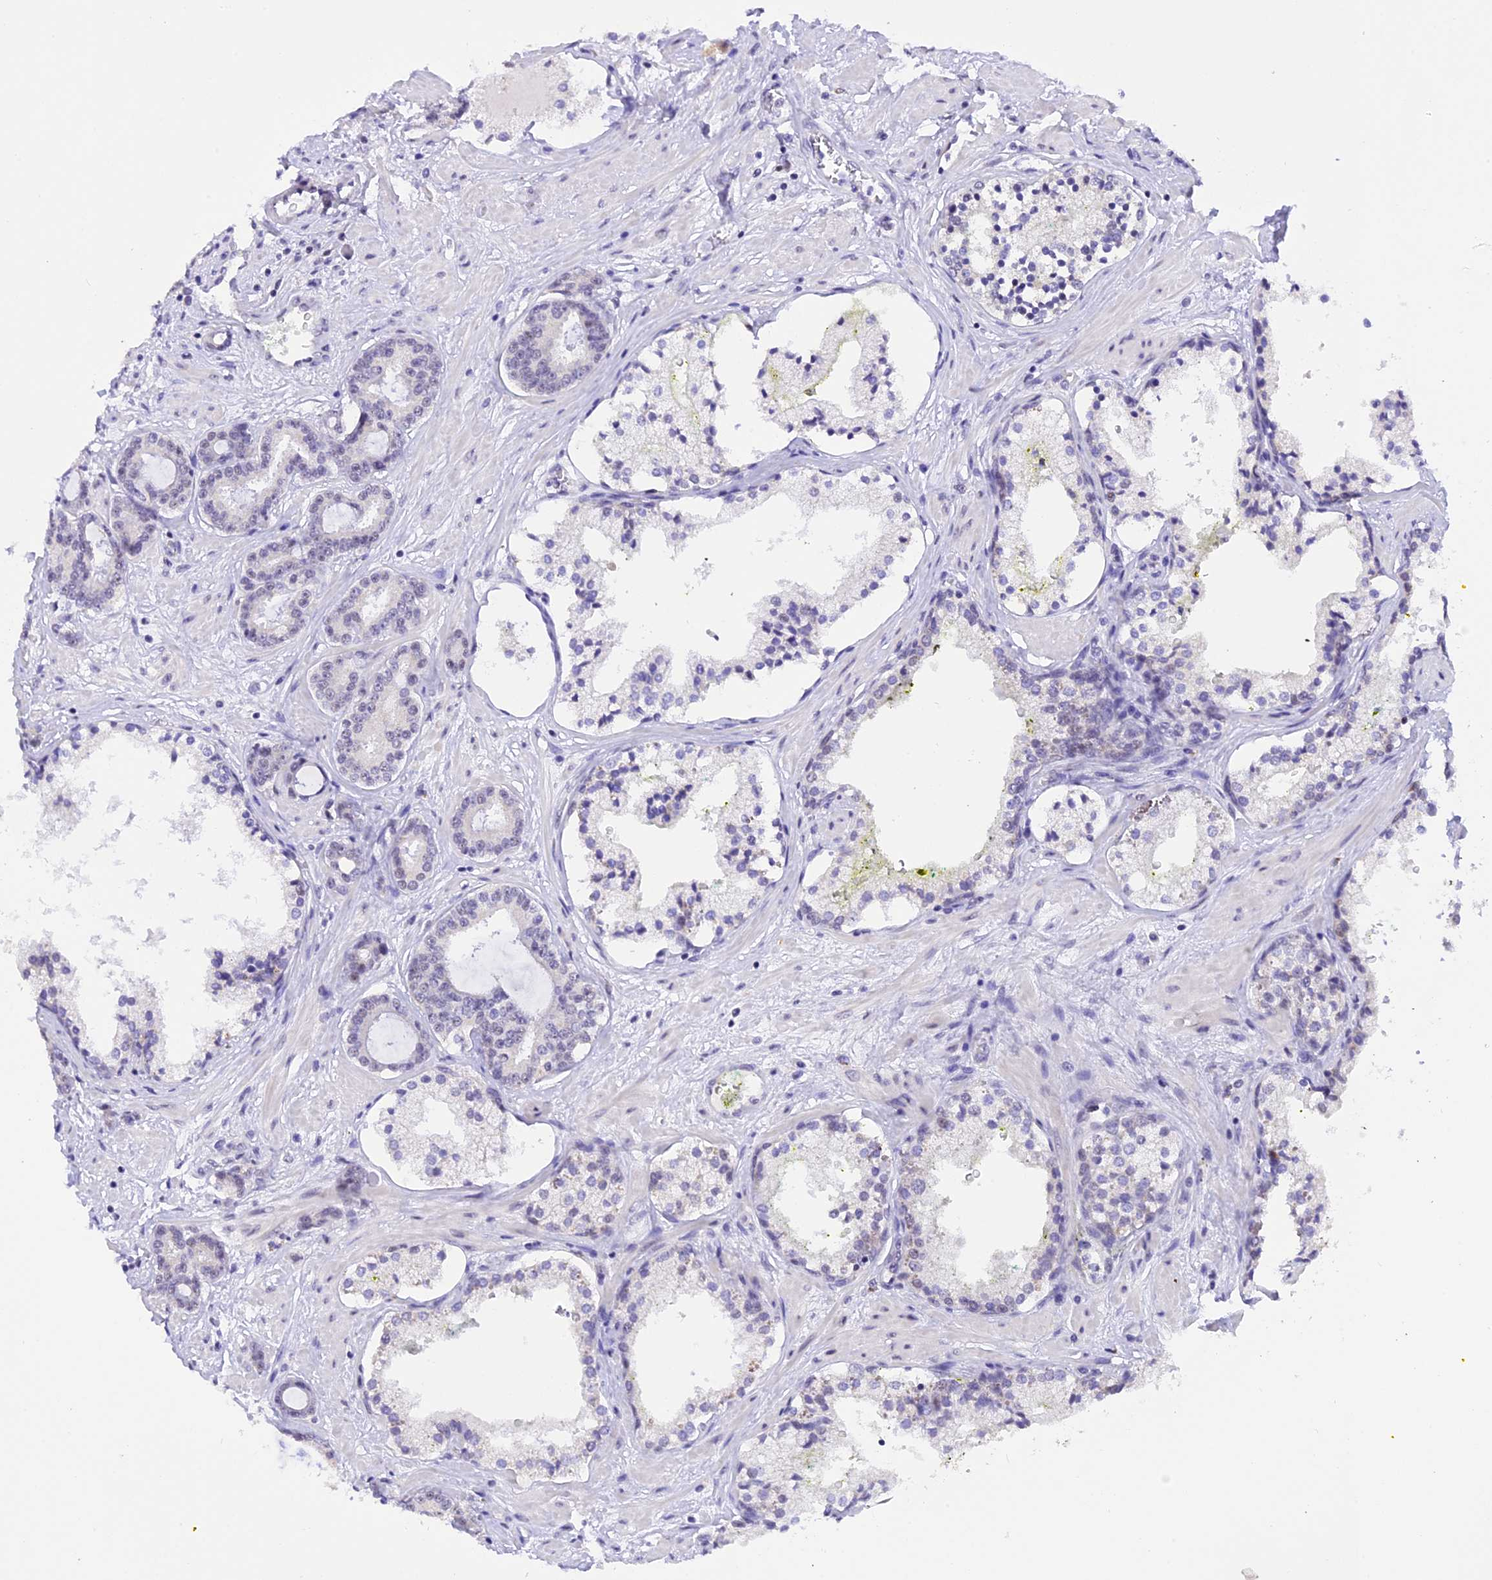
{"staining": {"intensity": "negative", "quantity": "none", "location": "none"}, "tissue": "prostate cancer", "cell_type": "Tumor cells", "image_type": "cancer", "snomed": [{"axis": "morphology", "description": "Adenocarcinoma, High grade"}, {"axis": "topography", "description": "Prostate"}], "caption": "Immunohistochemistry (IHC) image of neoplastic tissue: prostate high-grade adenocarcinoma stained with DAB exhibits no significant protein expression in tumor cells.", "gene": "AHSP", "patient": {"sex": "male", "age": 58}}